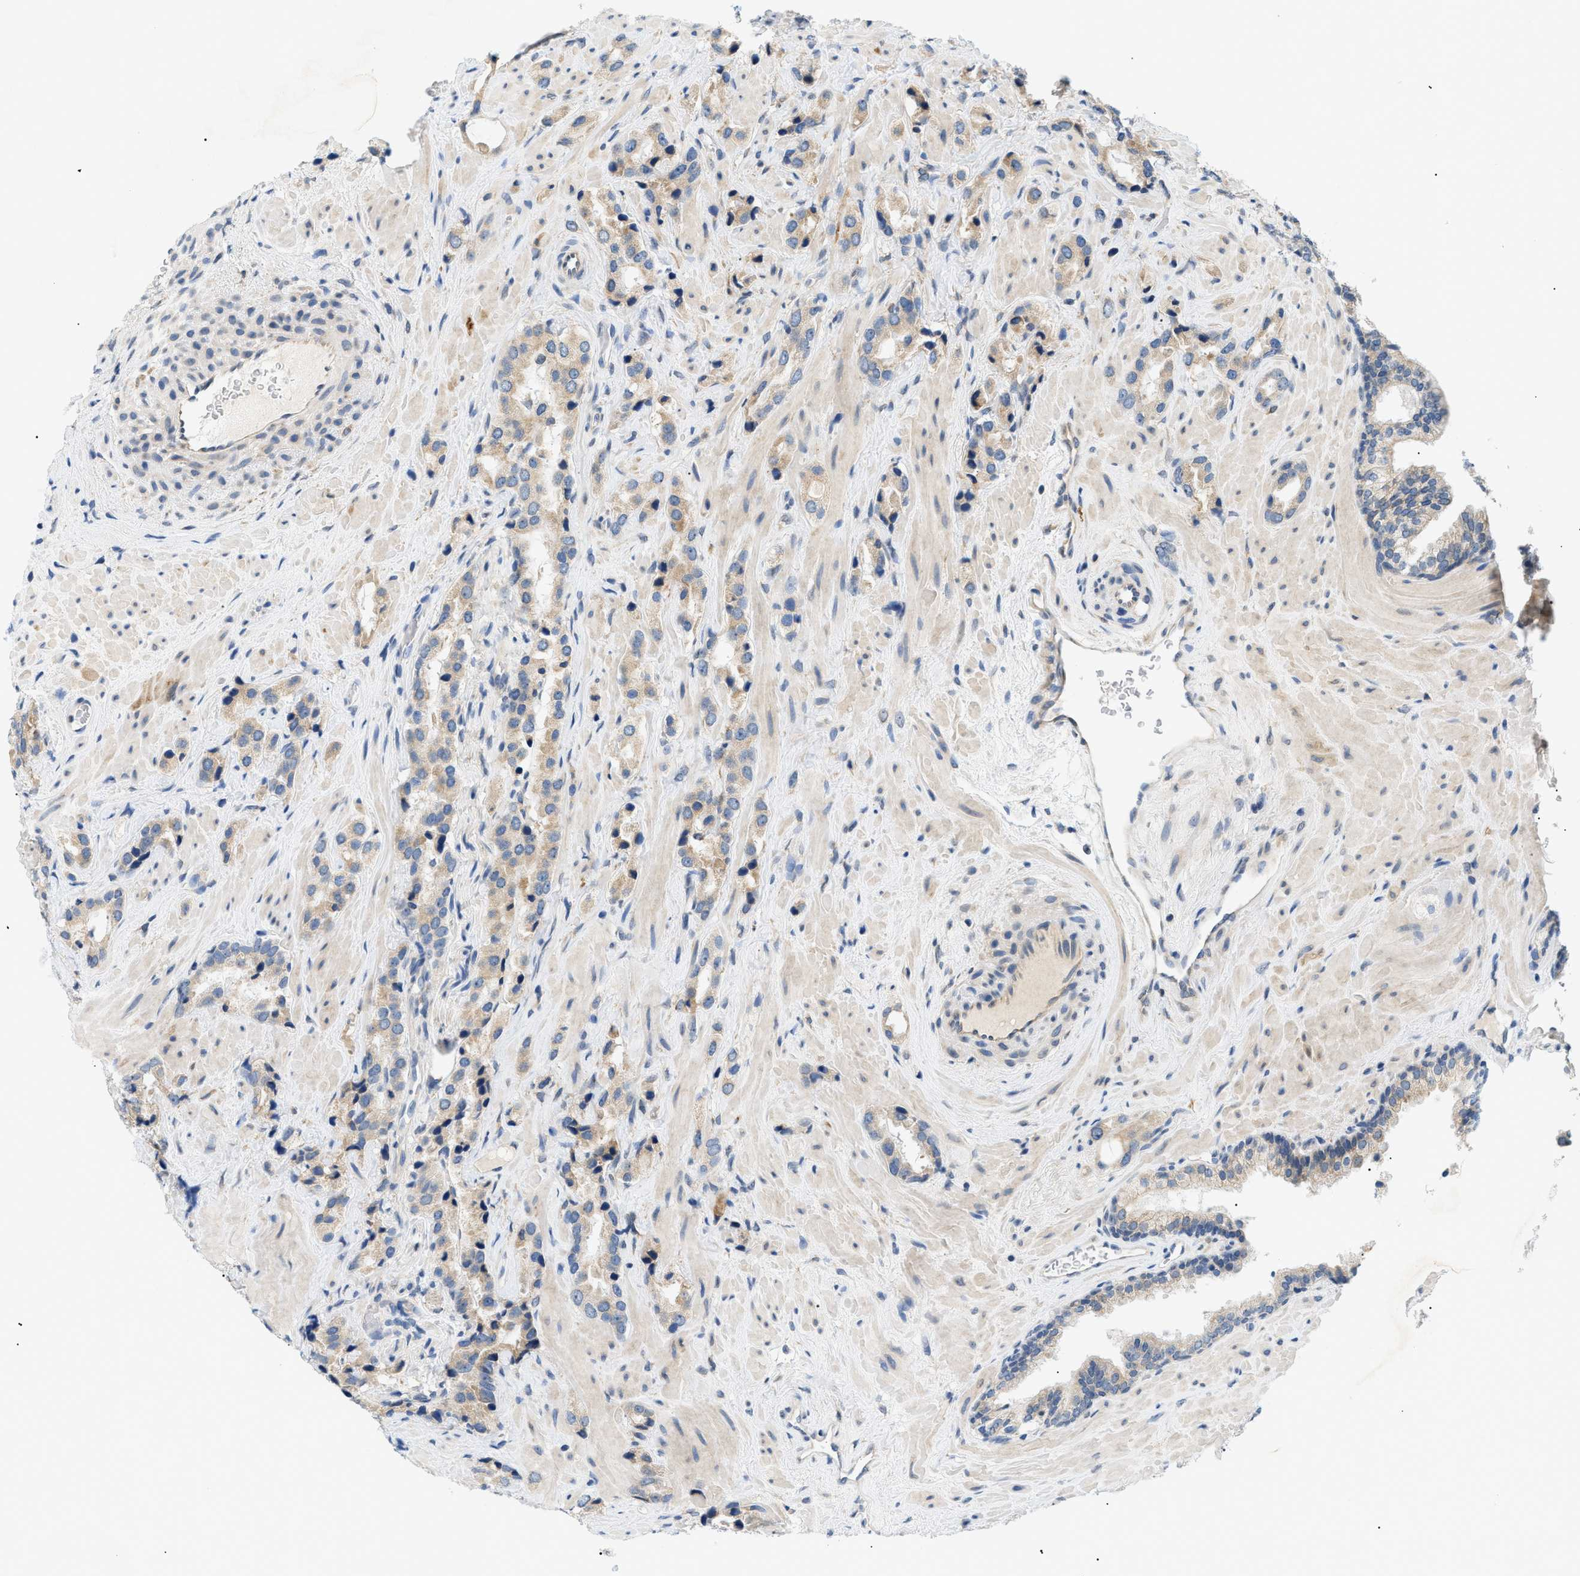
{"staining": {"intensity": "moderate", "quantity": "25%-75%", "location": "cytoplasmic/membranous"}, "tissue": "prostate cancer", "cell_type": "Tumor cells", "image_type": "cancer", "snomed": [{"axis": "morphology", "description": "Adenocarcinoma, High grade"}, {"axis": "topography", "description": "Prostate"}], "caption": "This is a histology image of immunohistochemistry (IHC) staining of prostate cancer, which shows moderate positivity in the cytoplasmic/membranous of tumor cells.", "gene": "DERL1", "patient": {"sex": "male", "age": 64}}